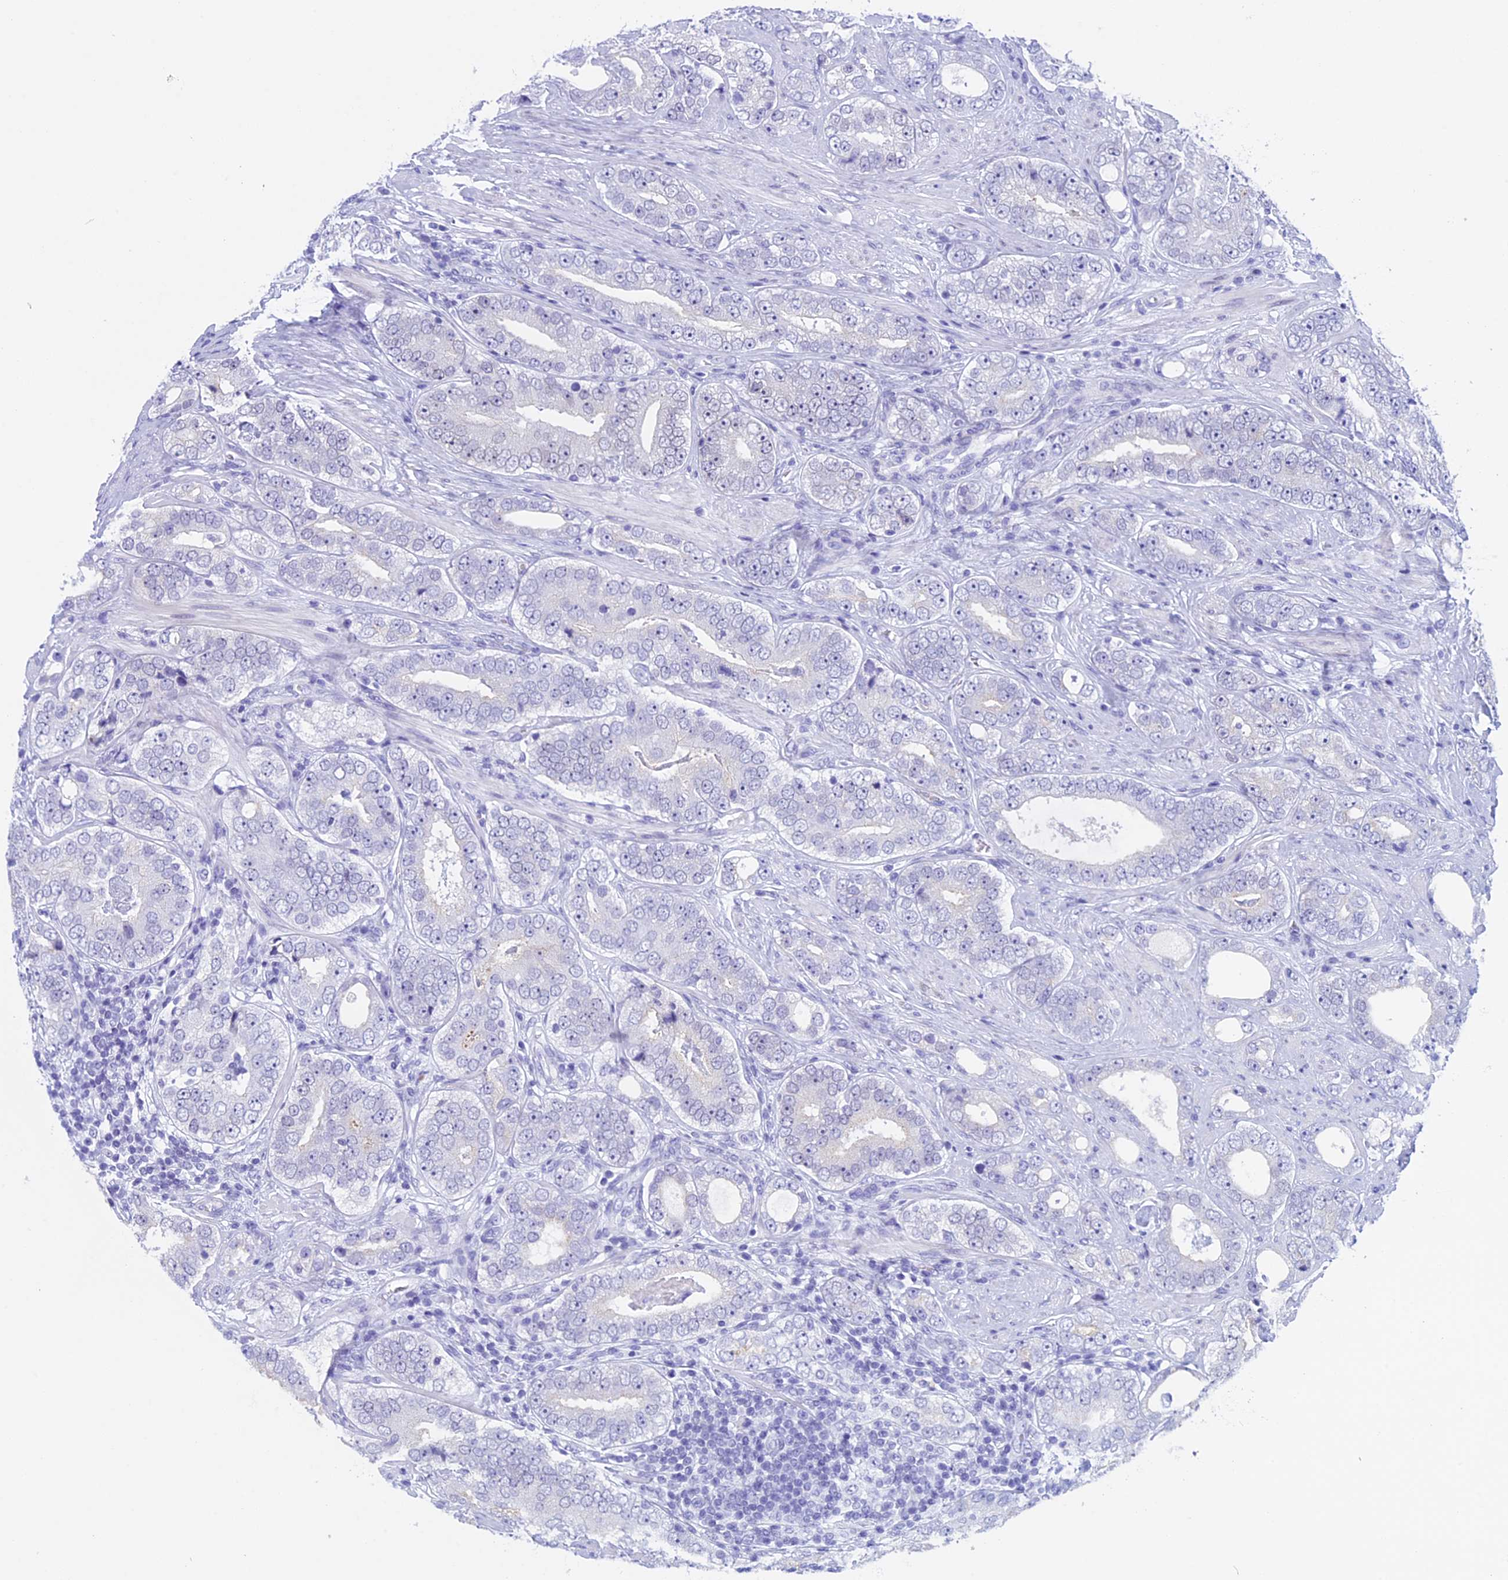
{"staining": {"intensity": "negative", "quantity": "none", "location": "none"}, "tissue": "prostate cancer", "cell_type": "Tumor cells", "image_type": "cancer", "snomed": [{"axis": "morphology", "description": "Adenocarcinoma, High grade"}, {"axis": "topography", "description": "Prostate"}], "caption": "A histopathology image of prostate cancer (adenocarcinoma (high-grade)) stained for a protein displays no brown staining in tumor cells.", "gene": "FAM169A", "patient": {"sex": "male", "age": 56}}